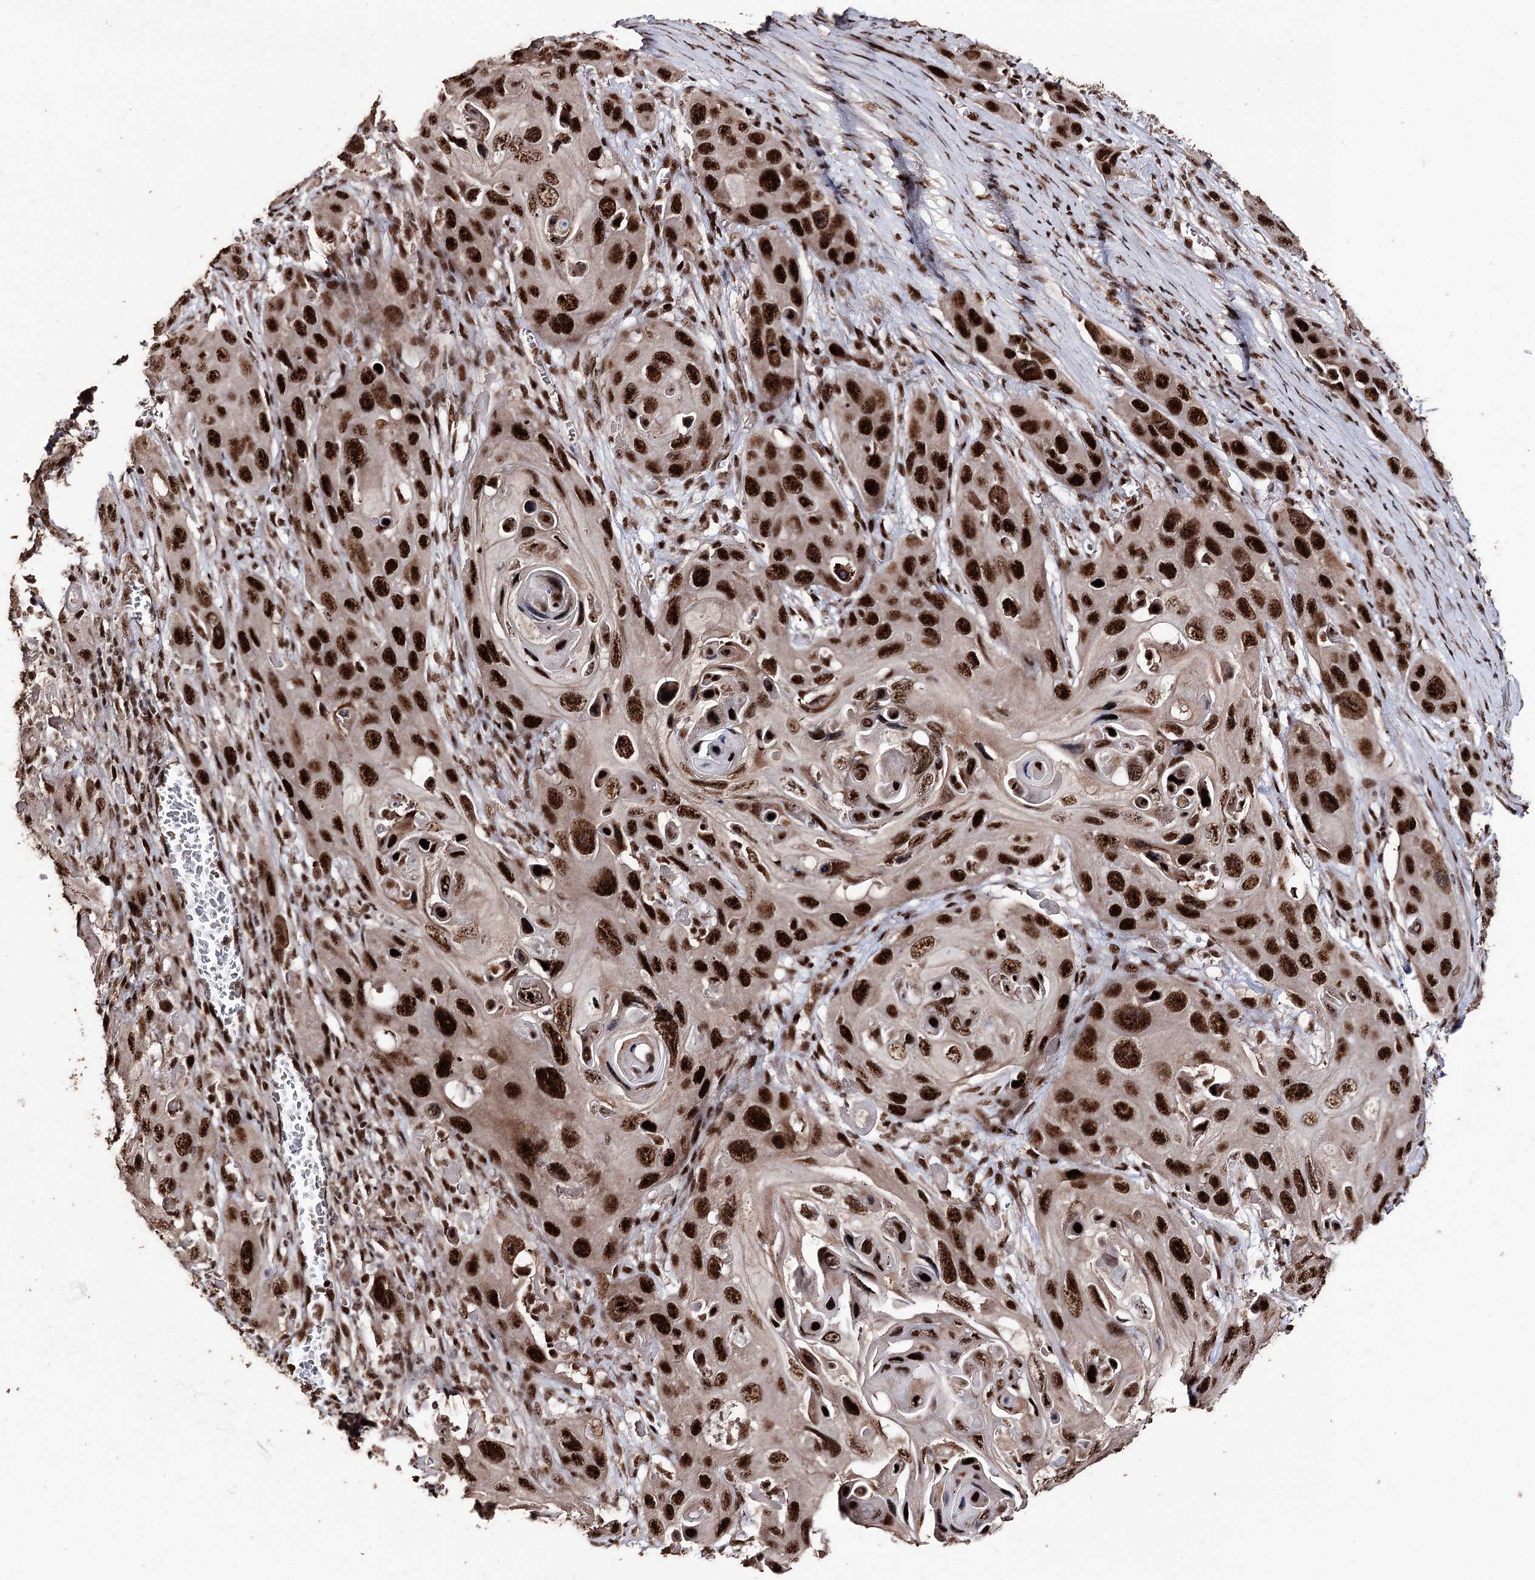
{"staining": {"intensity": "strong", "quantity": ">75%", "location": "nuclear"}, "tissue": "skin cancer", "cell_type": "Tumor cells", "image_type": "cancer", "snomed": [{"axis": "morphology", "description": "Squamous cell carcinoma, NOS"}, {"axis": "topography", "description": "Skin"}], "caption": "Human skin squamous cell carcinoma stained for a protein (brown) exhibits strong nuclear positive staining in about >75% of tumor cells.", "gene": "U2SURP", "patient": {"sex": "male", "age": 55}}